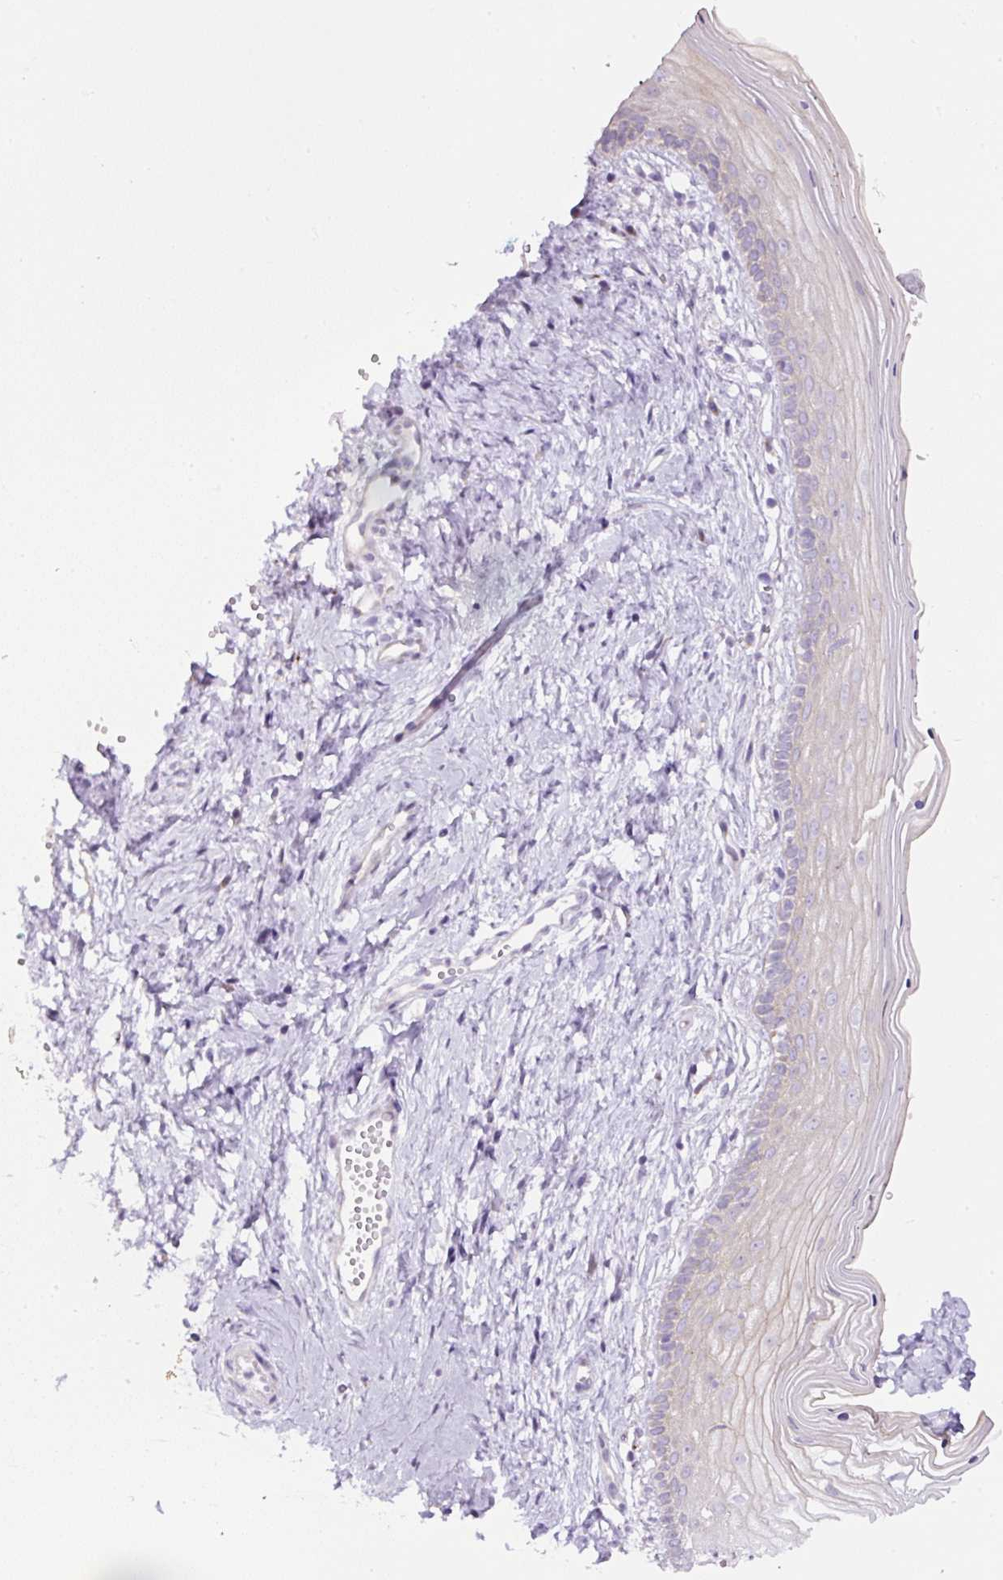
{"staining": {"intensity": "negative", "quantity": "none", "location": "none"}, "tissue": "vagina", "cell_type": "Squamous epithelial cells", "image_type": "normal", "snomed": [{"axis": "morphology", "description": "Normal tissue, NOS"}, {"axis": "topography", "description": "Vagina"}], "caption": "This histopathology image is of benign vagina stained with immunohistochemistry to label a protein in brown with the nuclei are counter-stained blue. There is no staining in squamous epithelial cells.", "gene": "HPS4", "patient": {"sex": "female", "age": 38}}